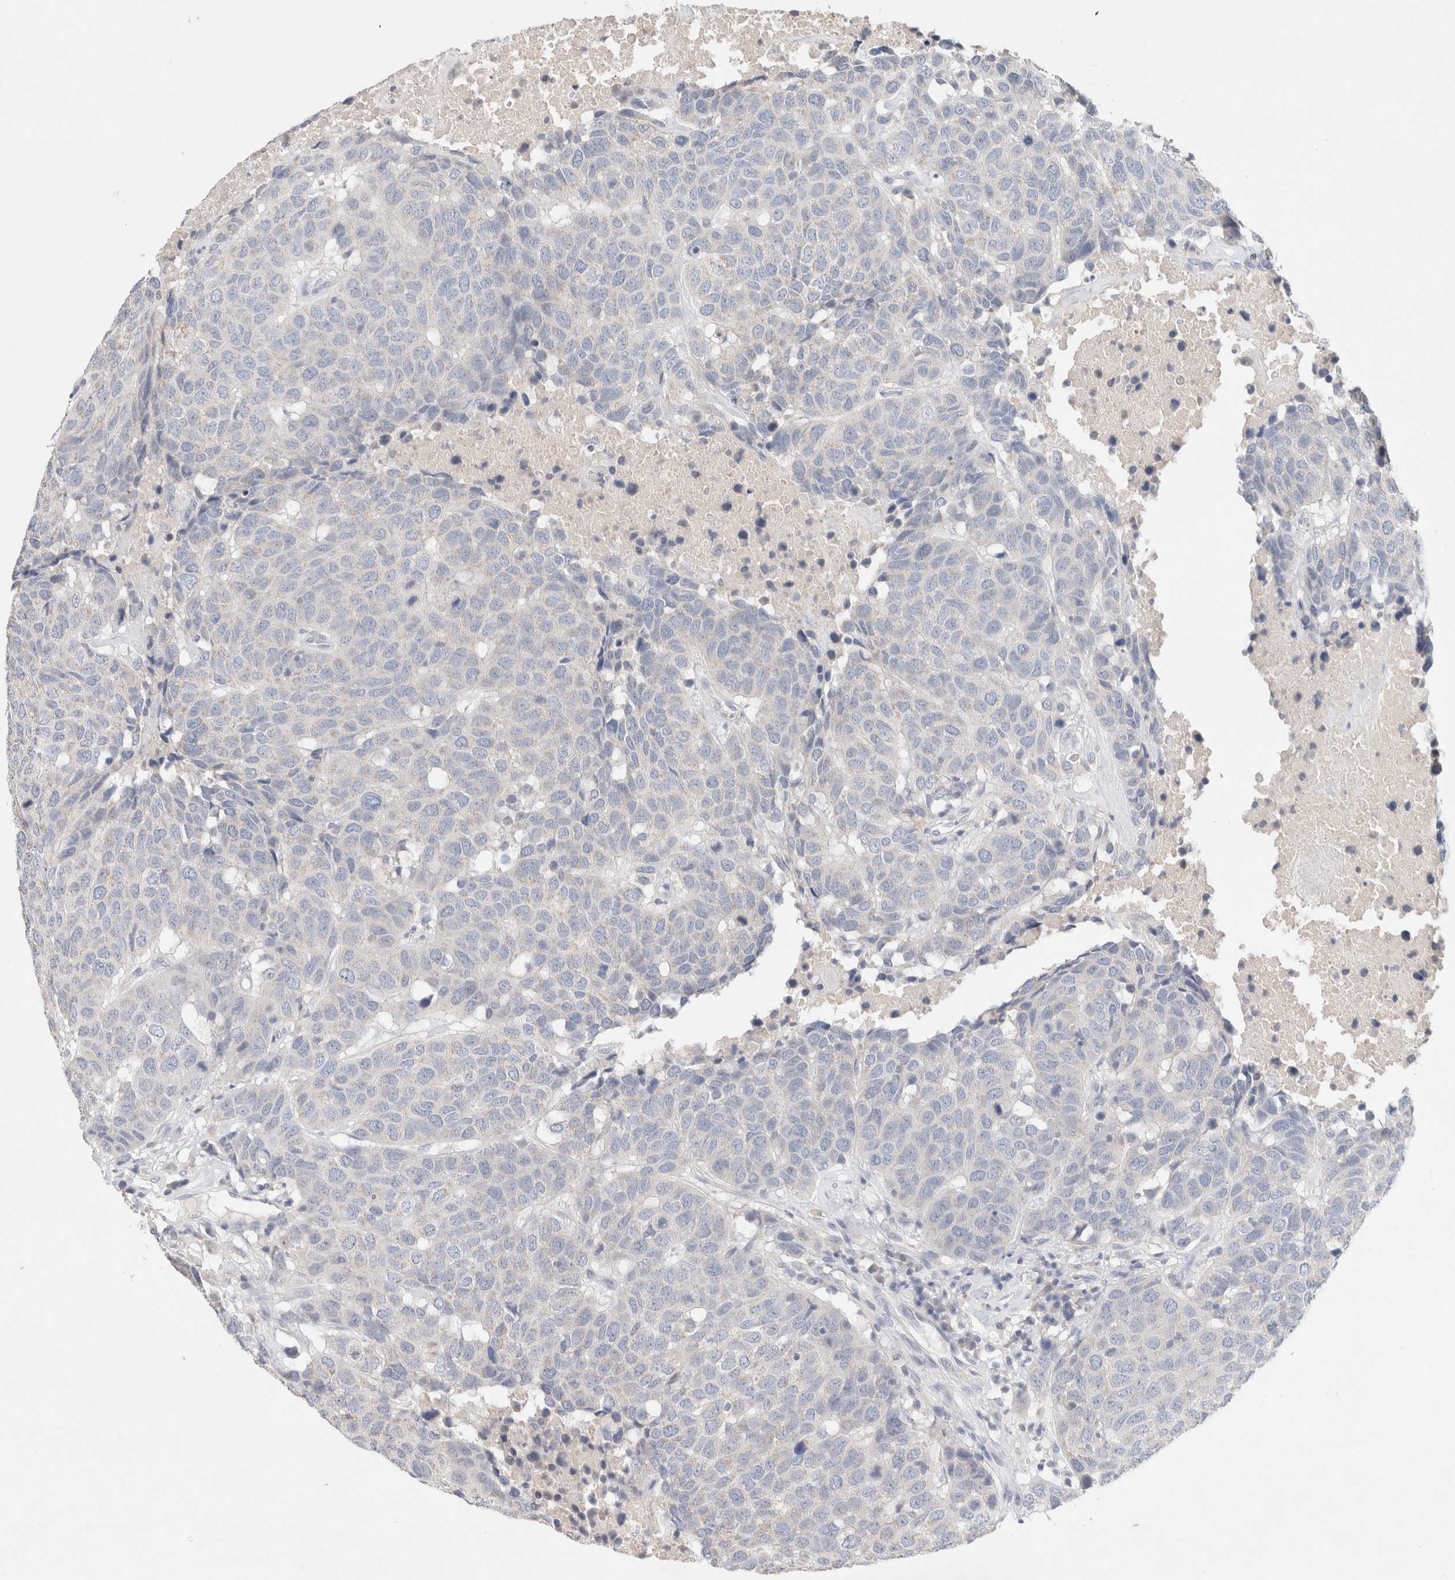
{"staining": {"intensity": "negative", "quantity": "none", "location": "none"}, "tissue": "head and neck cancer", "cell_type": "Tumor cells", "image_type": "cancer", "snomed": [{"axis": "morphology", "description": "Squamous cell carcinoma, NOS"}, {"axis": "topography", "description": "Head-Neck"}], "caption": "Human squamous cell carcinoma (head and neck) stained for a protein using immunohistochemistry (IHC) exhibits no staining in tumor cells.", "gene": "MPP2", "patient": {"sex": "male", "age": 66}}